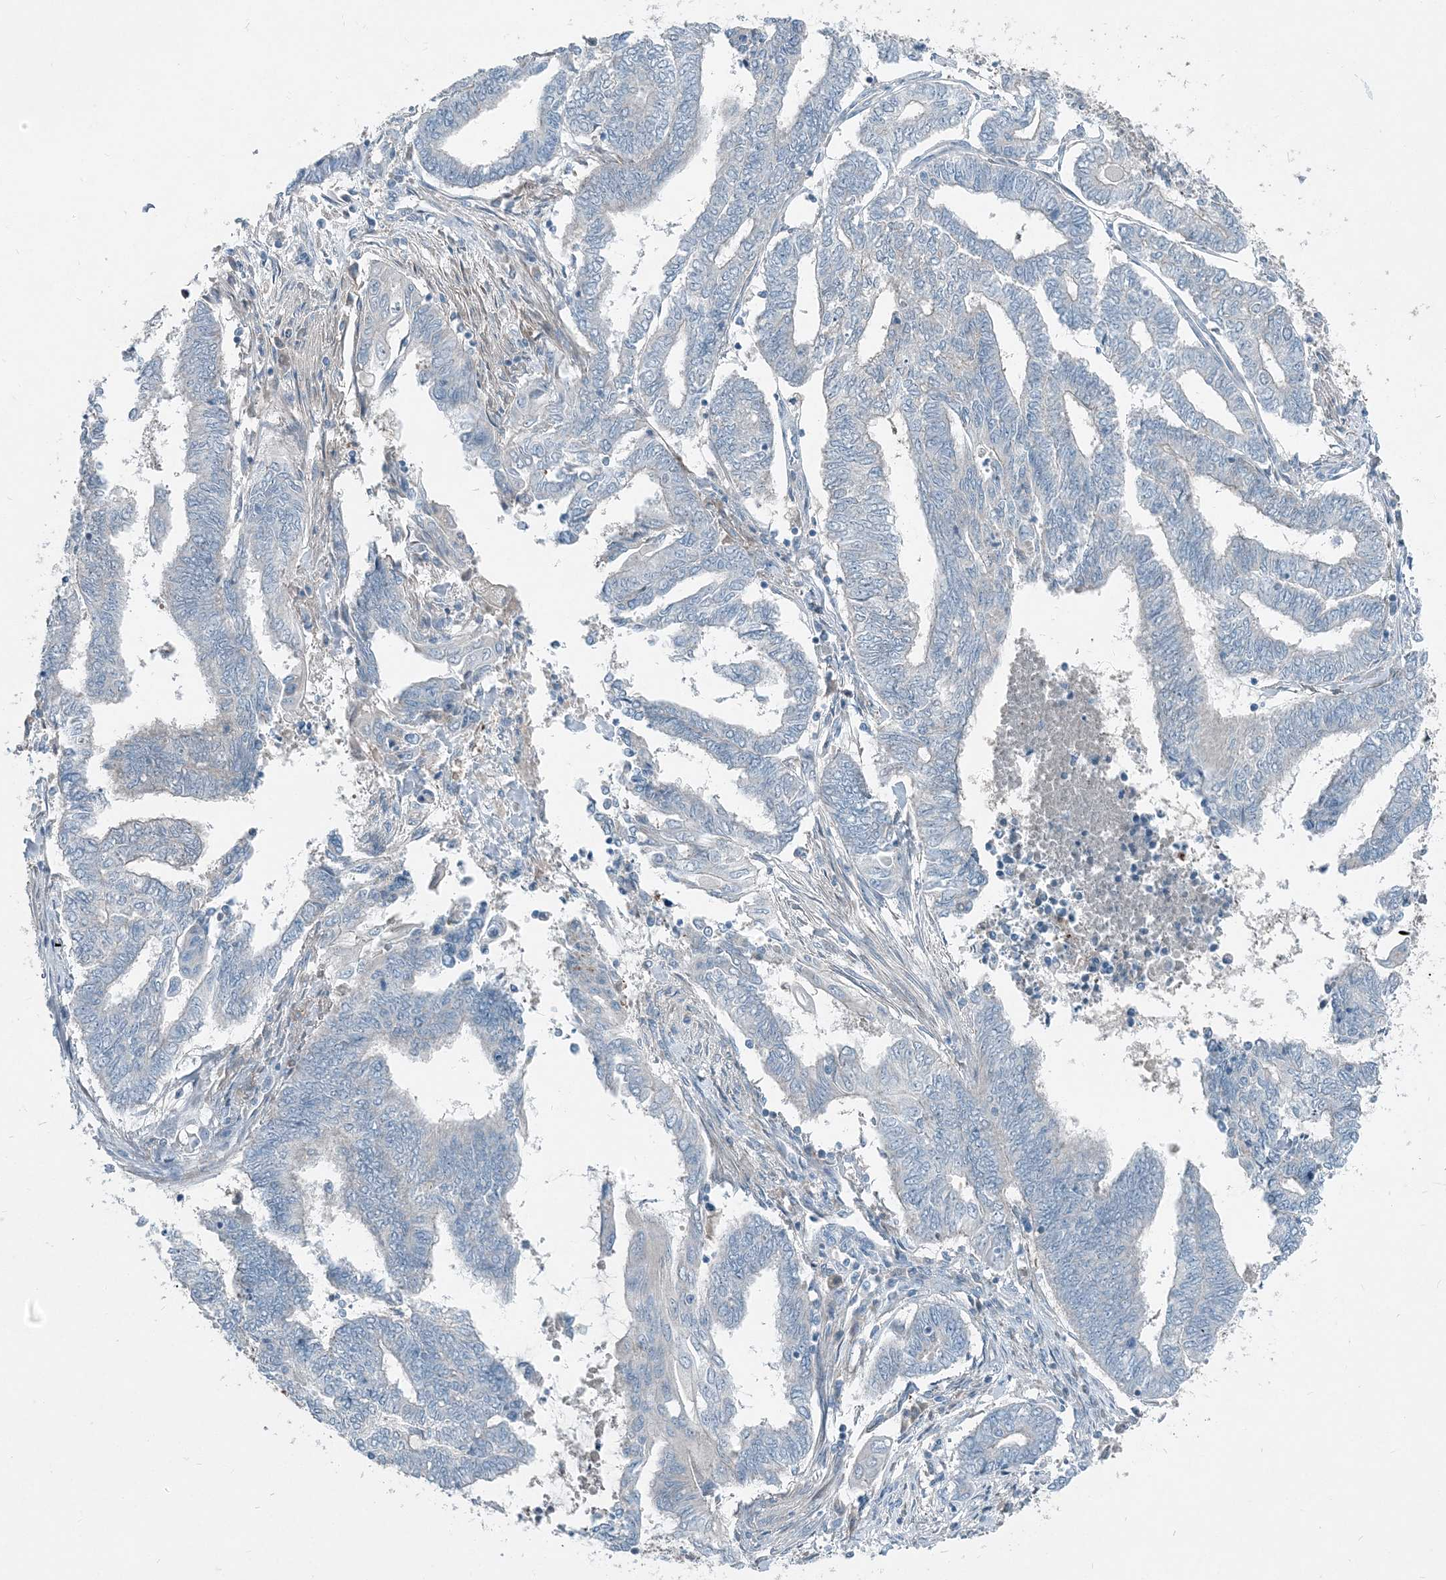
{"staining": {"intensity": "negative", "quantity": "none", "location": "none"}, "tissue": "endometrial cancer", "cell_type": "Tumor cells", "image_type": "cancer", "snomed": [{"axis": "morphology", "description": "Adenocarcinoma, NOS"}, {"axis": "topography", "description": "Uterus"}, {"axis": "topography", "description": "Endometrium"}], "caption": "Tumor cells show no significant staining in adenocarcinoma (endometrial).", "gene": "ARMH1", "patient": {"sex": "female", "age": 70}}